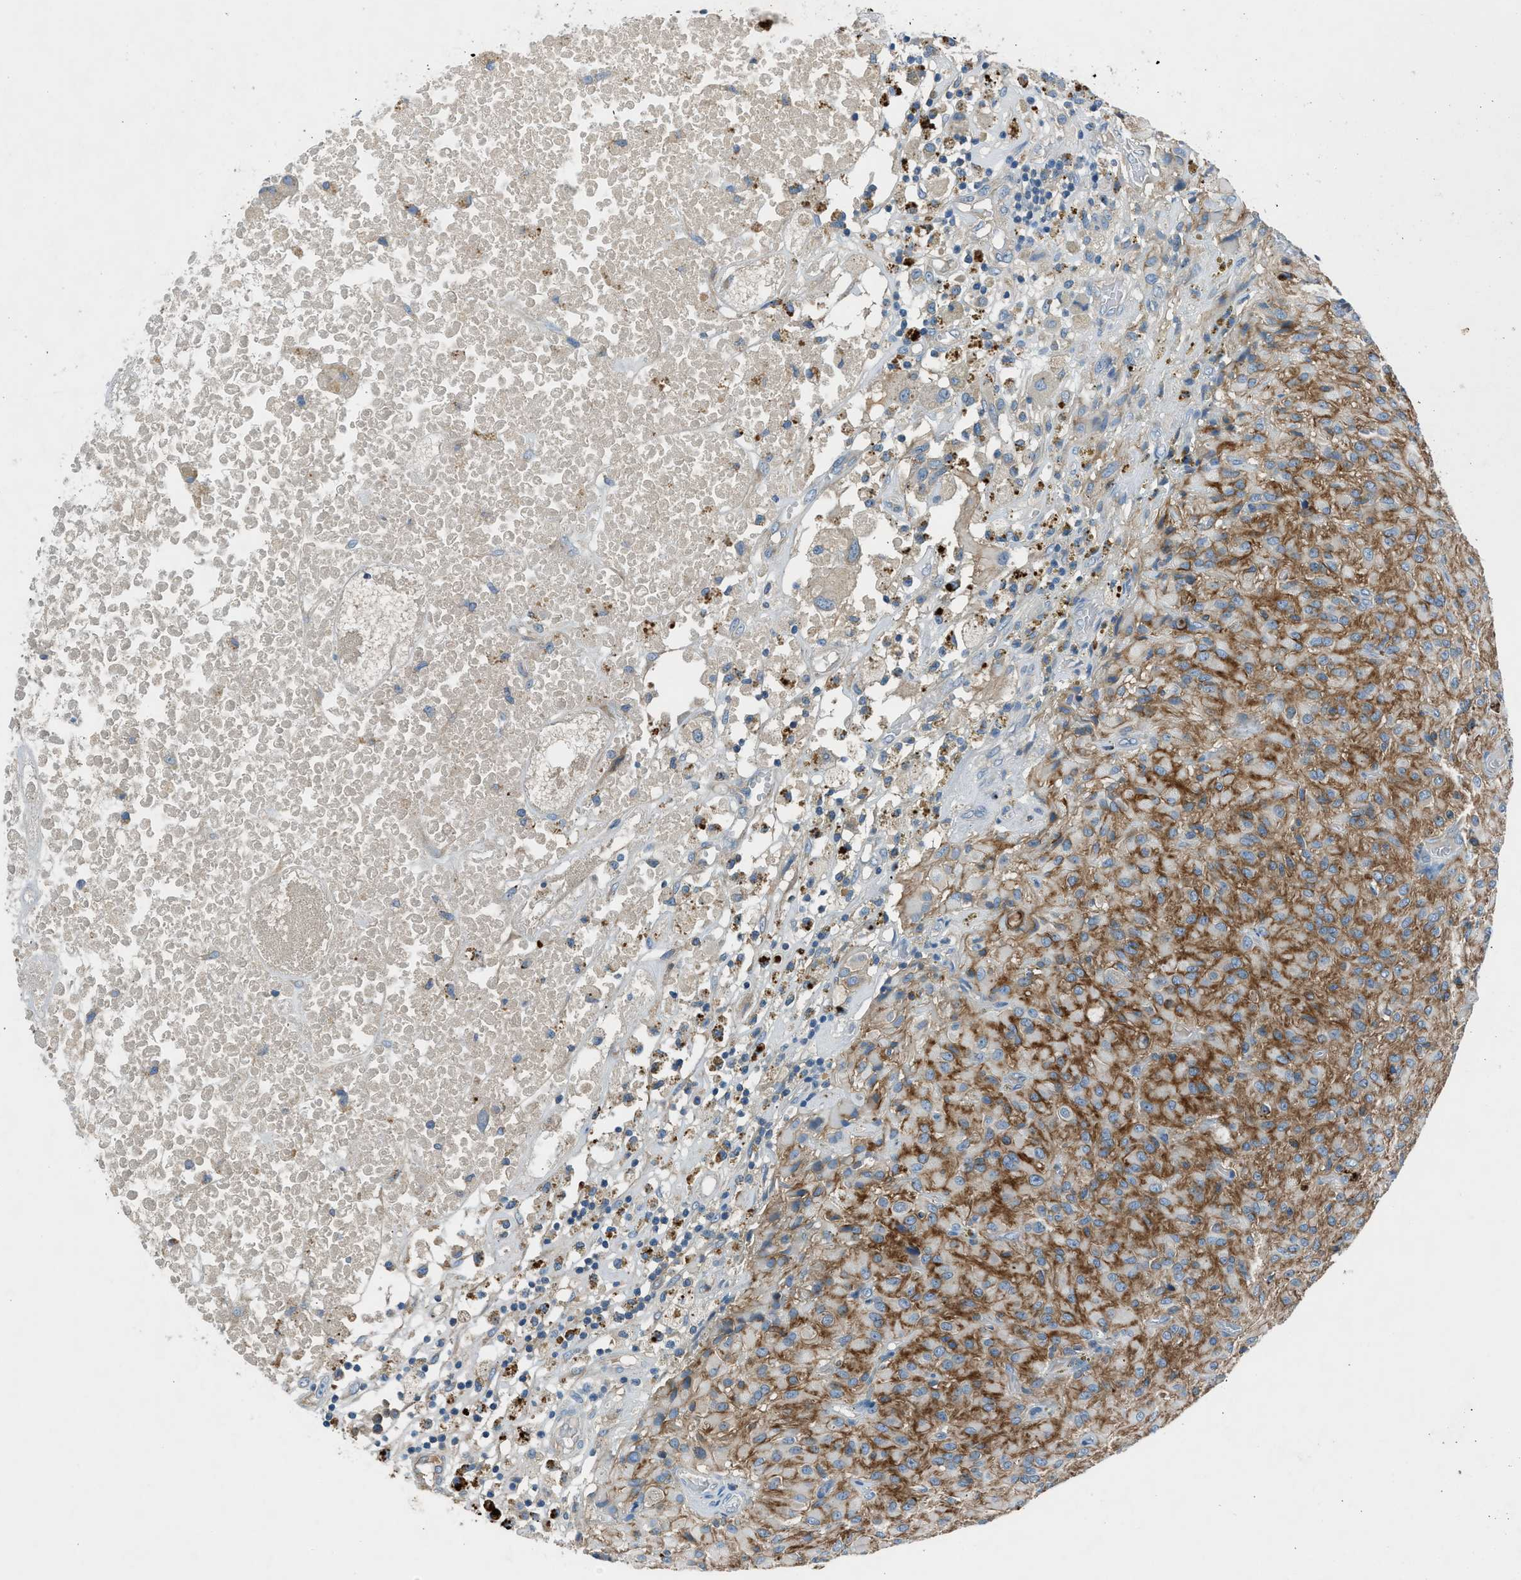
{"staining": {"intensity": "moderate", "quantity": "<25%", "location": "cytoplasmic/membranous"}, "tissue": "glioma", "cell_type": "Tumor cells", "image_type": "cancer", "snomed": [{"axis": "morphology", "description": "Glioma, malignant, High grade"}, {"axis": "topography", "description": "Brain"}], "caption": "Glioma stained with immunohistochemistry exhibits moderate cytoplasmic/membranous expression in approximately <25% of tumor cells.", "gene": "BMP1", "patient": {"sex": "female", "age": 59}}